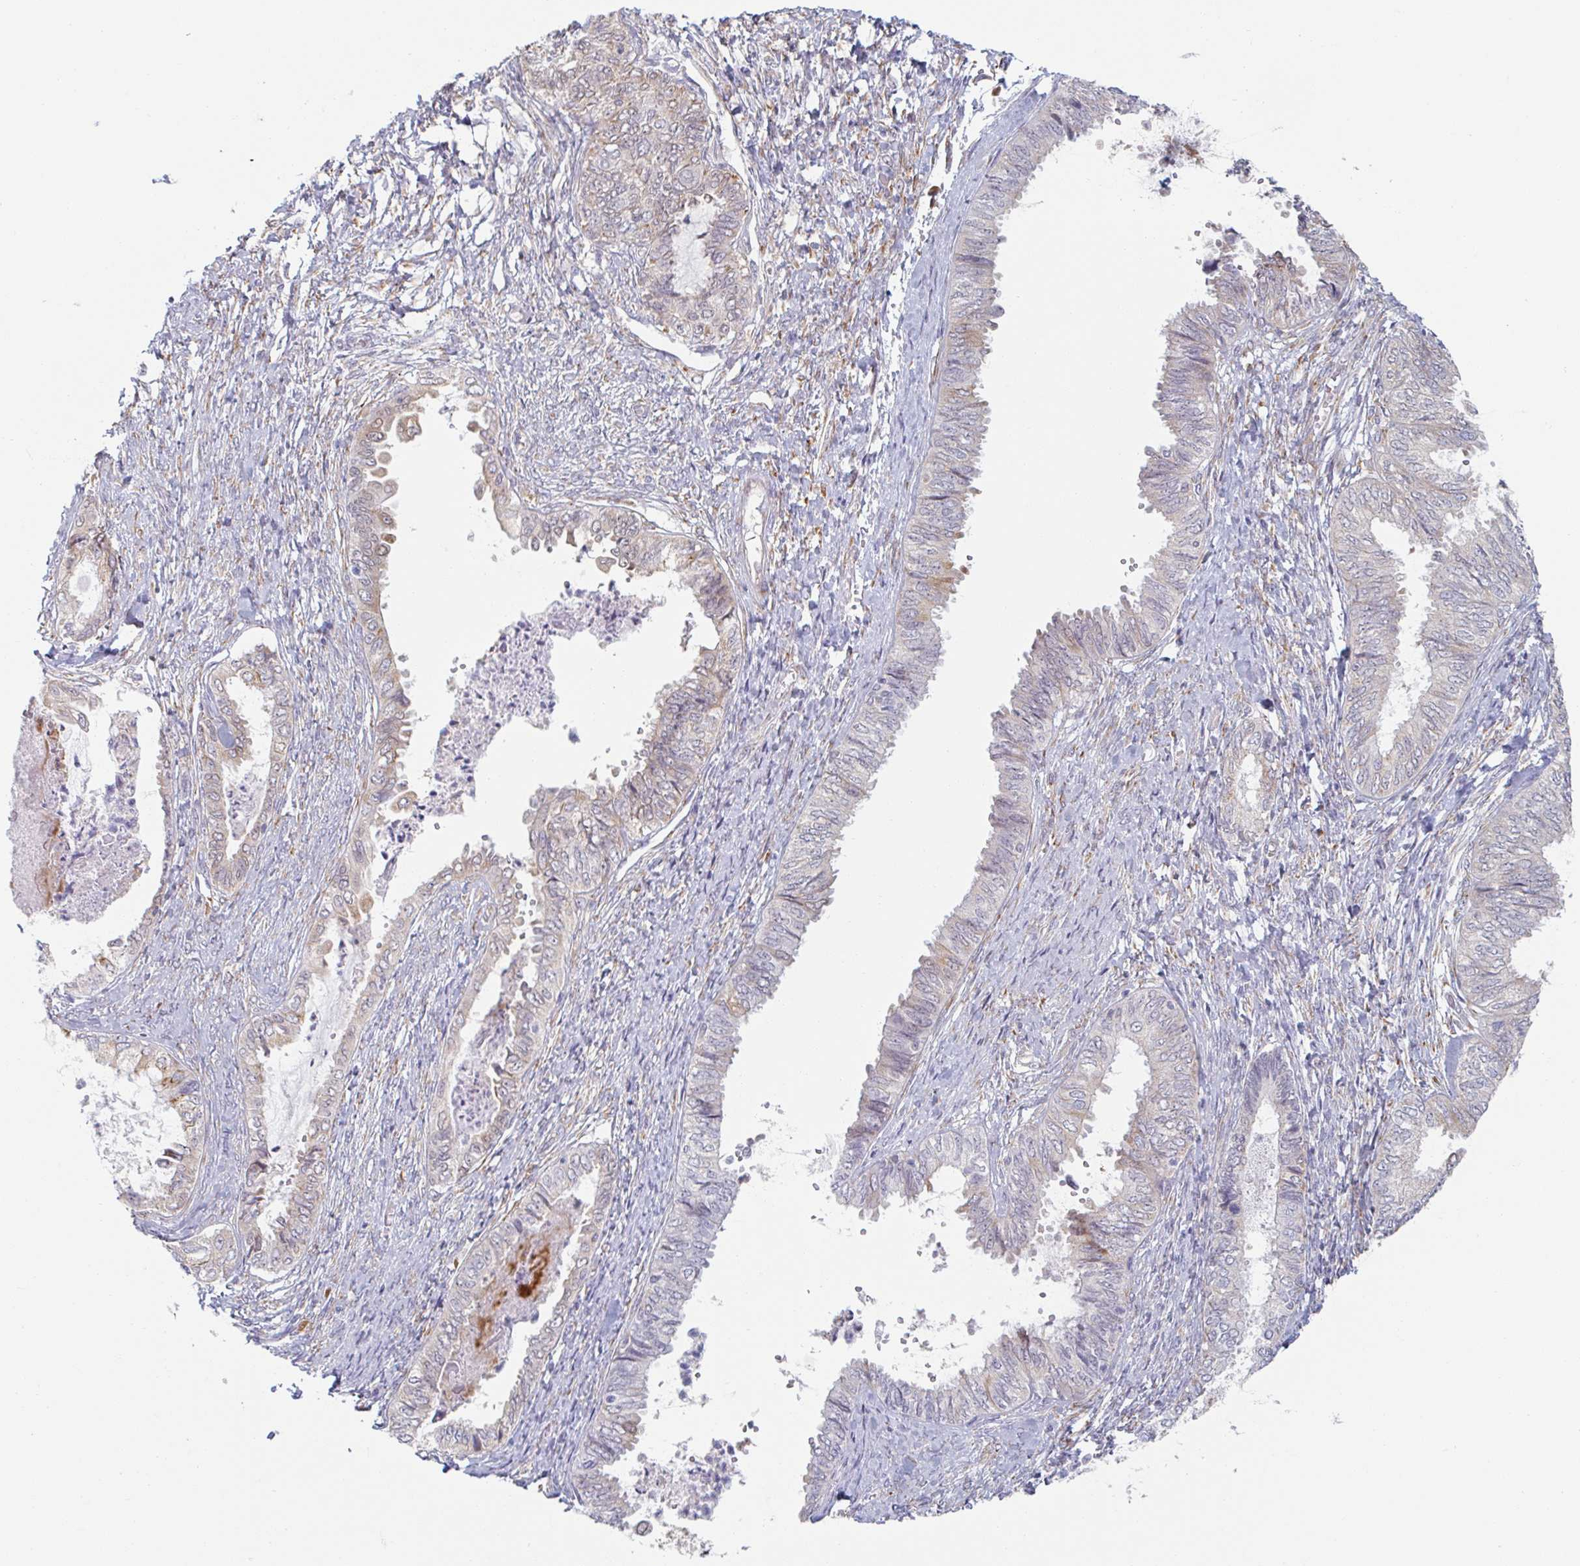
{"staining": {"intensity": "moderate", "quantity": "<25%", "location": "cytoplasmic/membranous"}, "tissue": "ovarian cancer", "cell_type": "Tumor cells", "image_type": "cancer", "snomed": [{"axis": "morphology", "description": "Carcinoma, endometroid"}, {"axis": "topography", "description": "Ovary"}], "caption": "Tumor cells reveal moderate cytoplasmic/membranous expression in approximately <25% of cells in endometroid carcinoma (ovarian).", "gene": "TRAPPC10", "patient": {"sex": "female", "age": 70}}